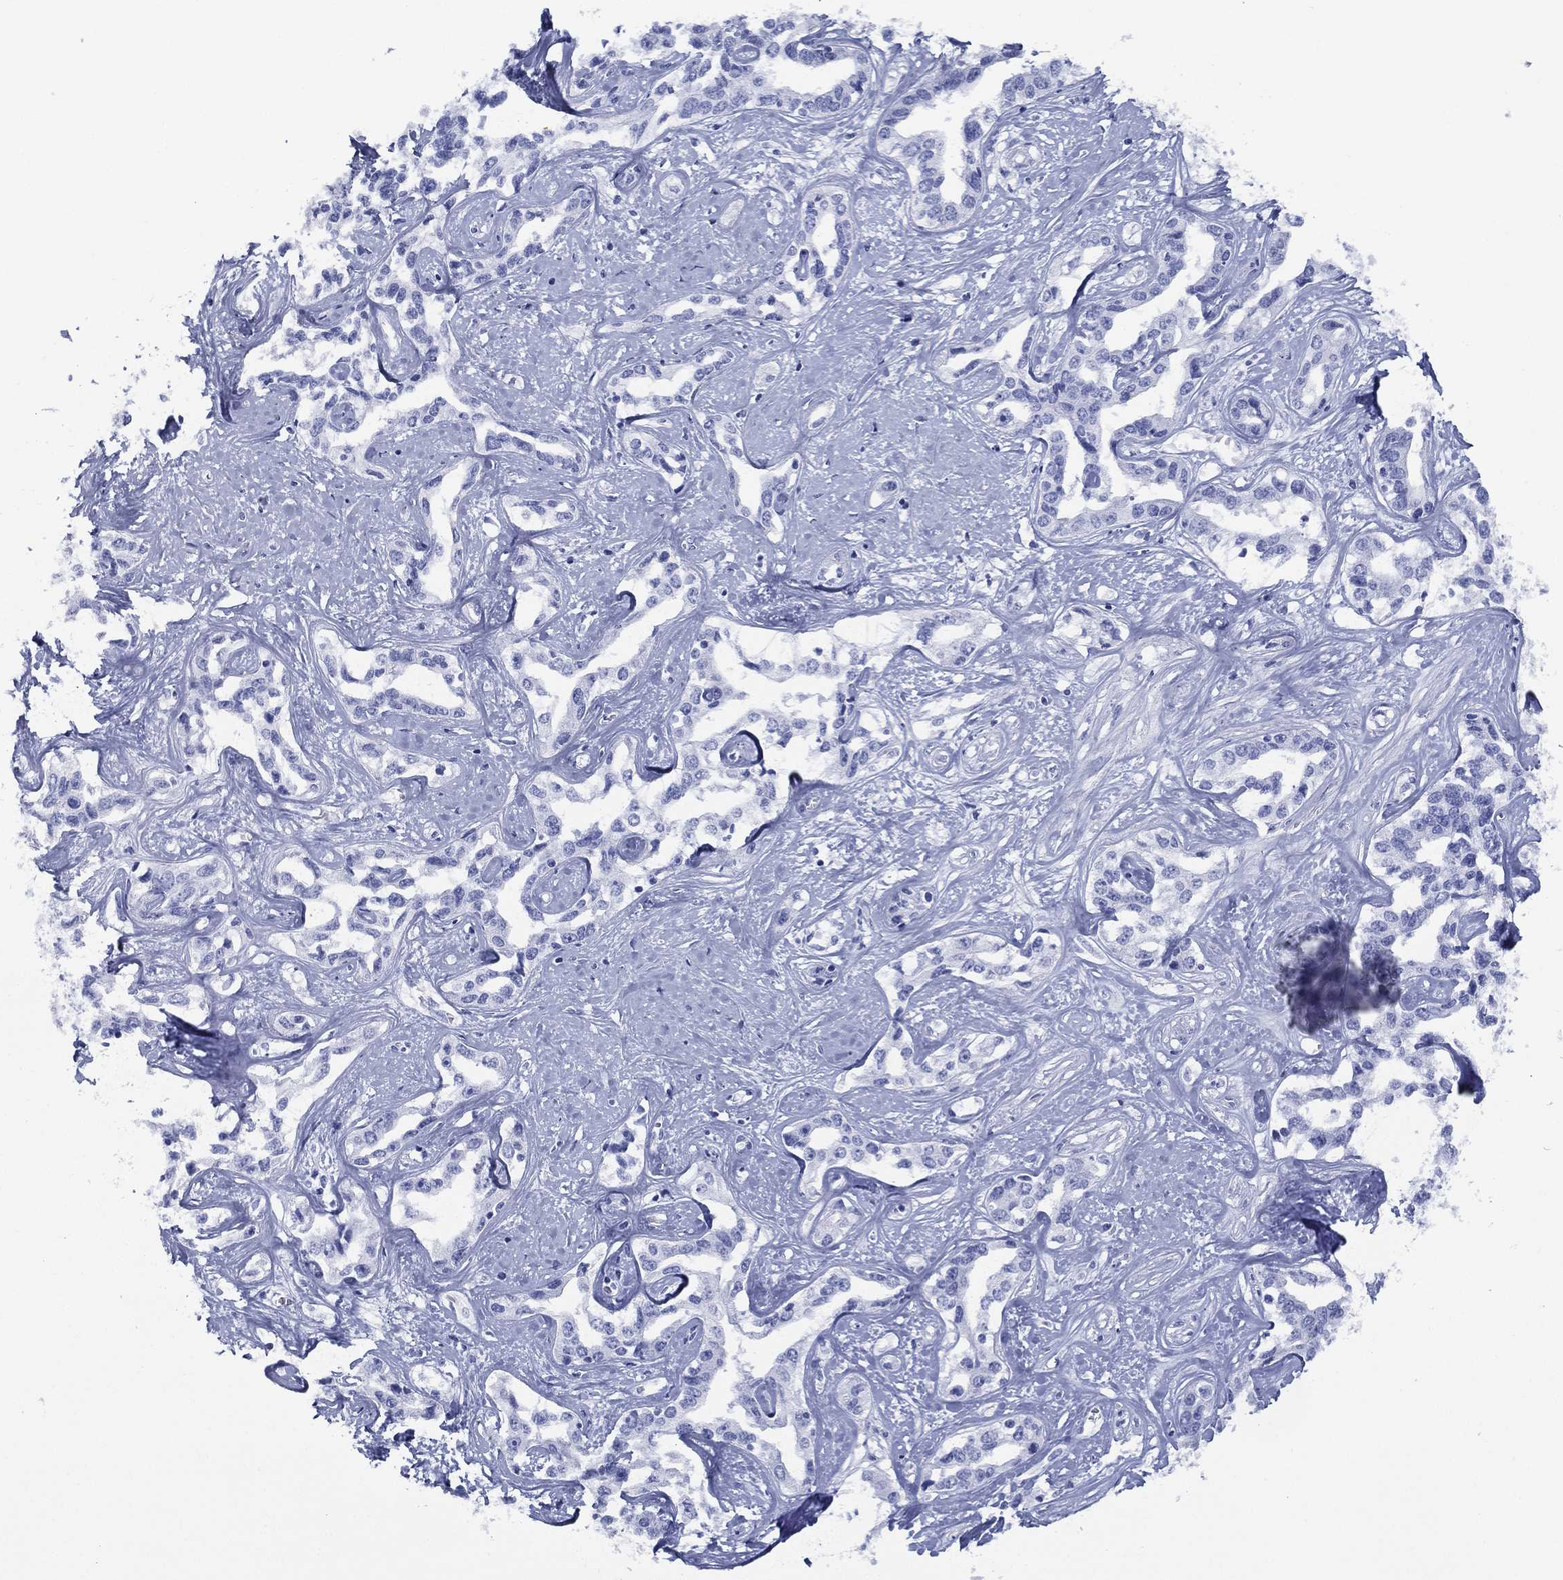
{"staining": {"intensity": "negative", "quantity": "none", "location": "none"}, "tissue": "liver cancer", "cell_type": "Tumor cells", "image_type": "cancer", "snomed": [{"axis": "morphology", "description": "Cholangiocarcinoma"}, {"axis": "topography", "description": "Liver"}], "caption": "Liver cancer was stained to show a protein in brown. There is no significant expression in tumor cells.", "gene": "RSPH4A", "patient": {"sex": "male", "age": 59}}